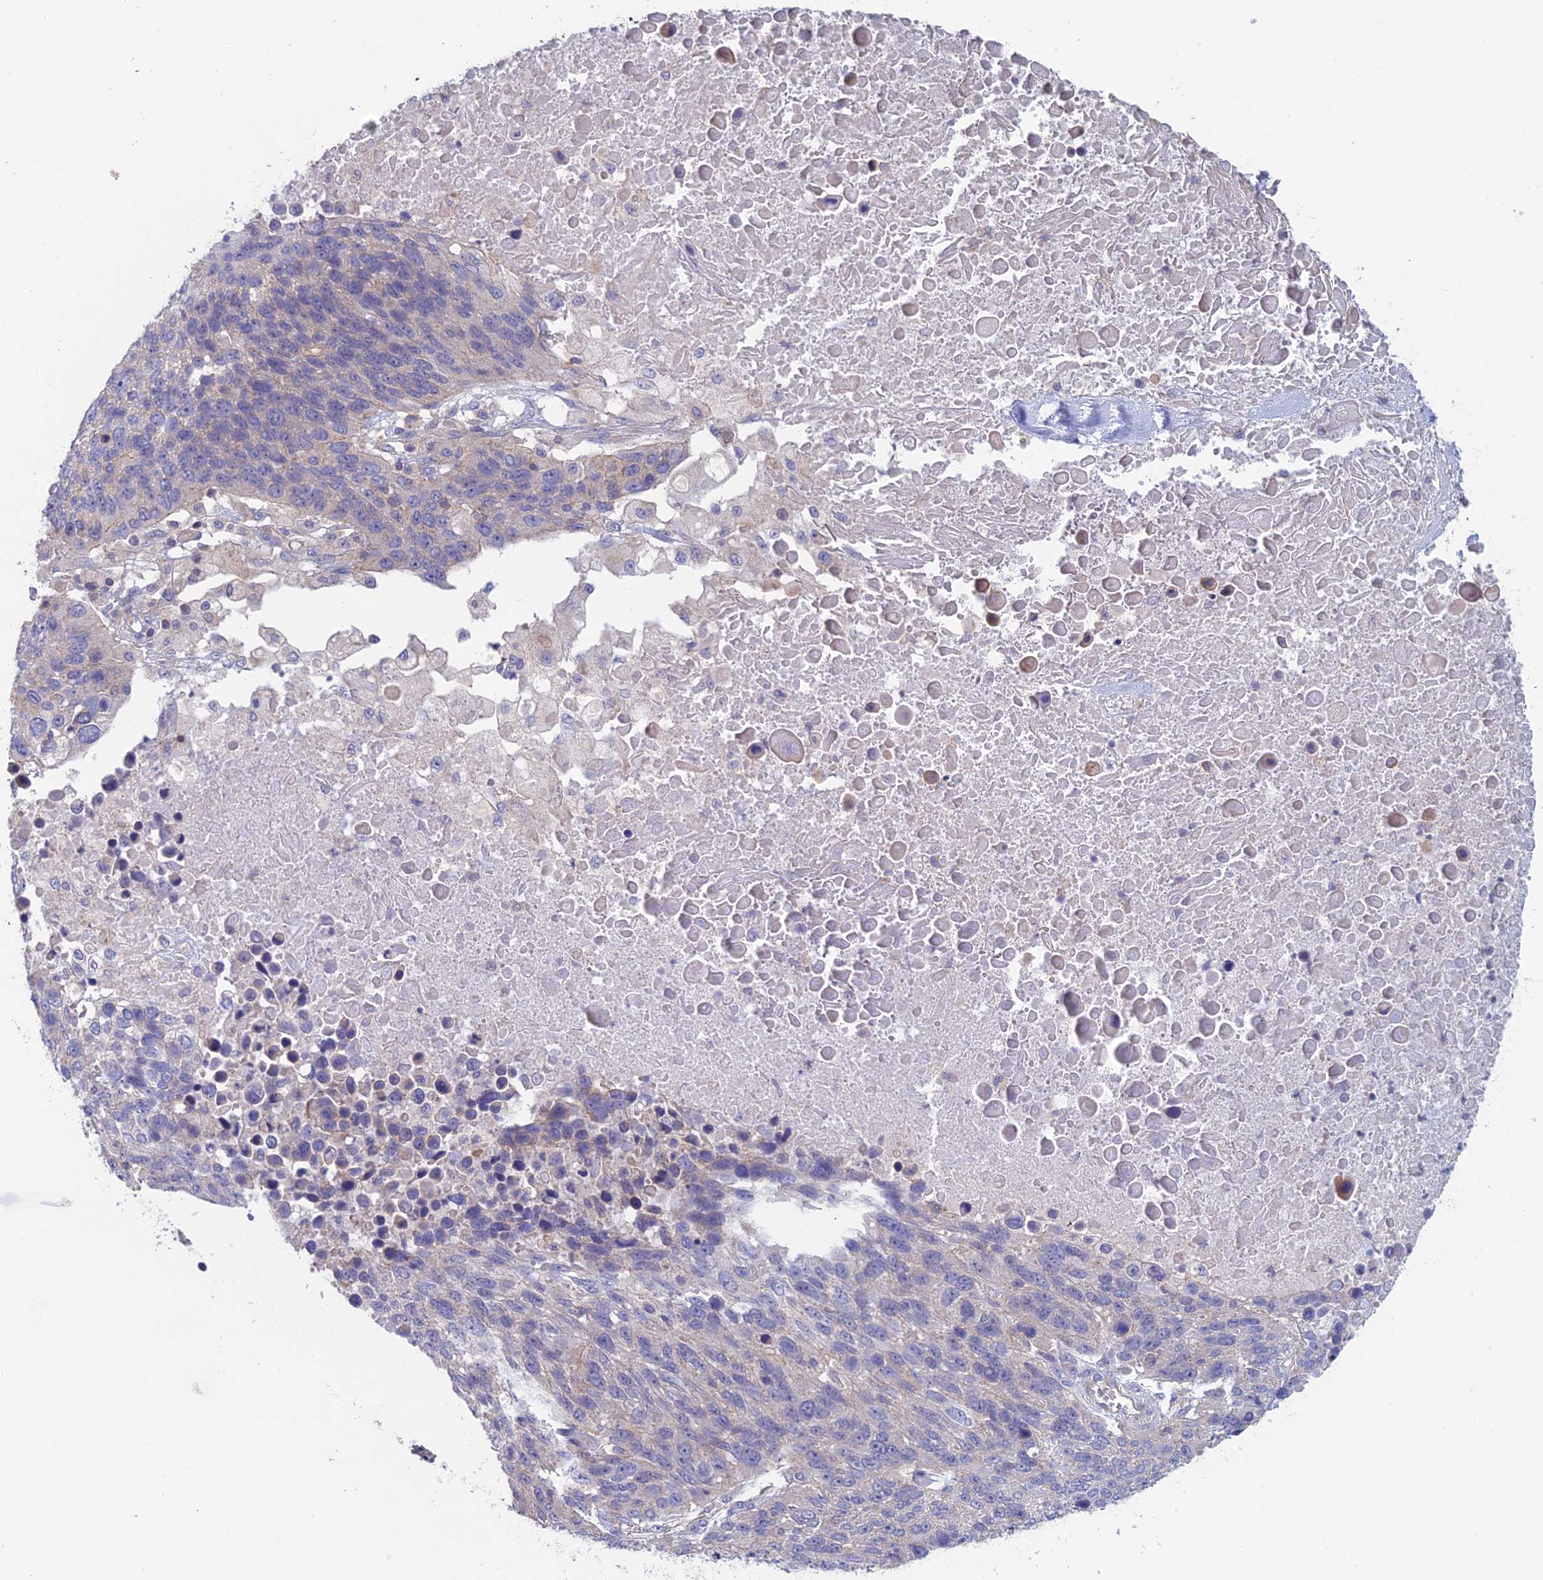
{"staining": {"intensity": "negative", "quantity": "none", "location": "none"}, "tissue": "lung cancer", "cell_type": "Tumor cells", "image_type": "cancer", "snomed": [{"axis": "morphology", "description": "Normal tissue, NOS"}, {"axis": "morphology", "description": "Squamous cell carcinoma, NOS"}, {"axis": "topography", "description": "Lymph node"}, {"axis": "topography", "description": "Lung"}], "caption": "The micrograph displays no significant staining in tumor cells of lung cancer (squamous cell carcinoma).", "gene": "USP37", "patient": {"sex": "male", "age": 66}}